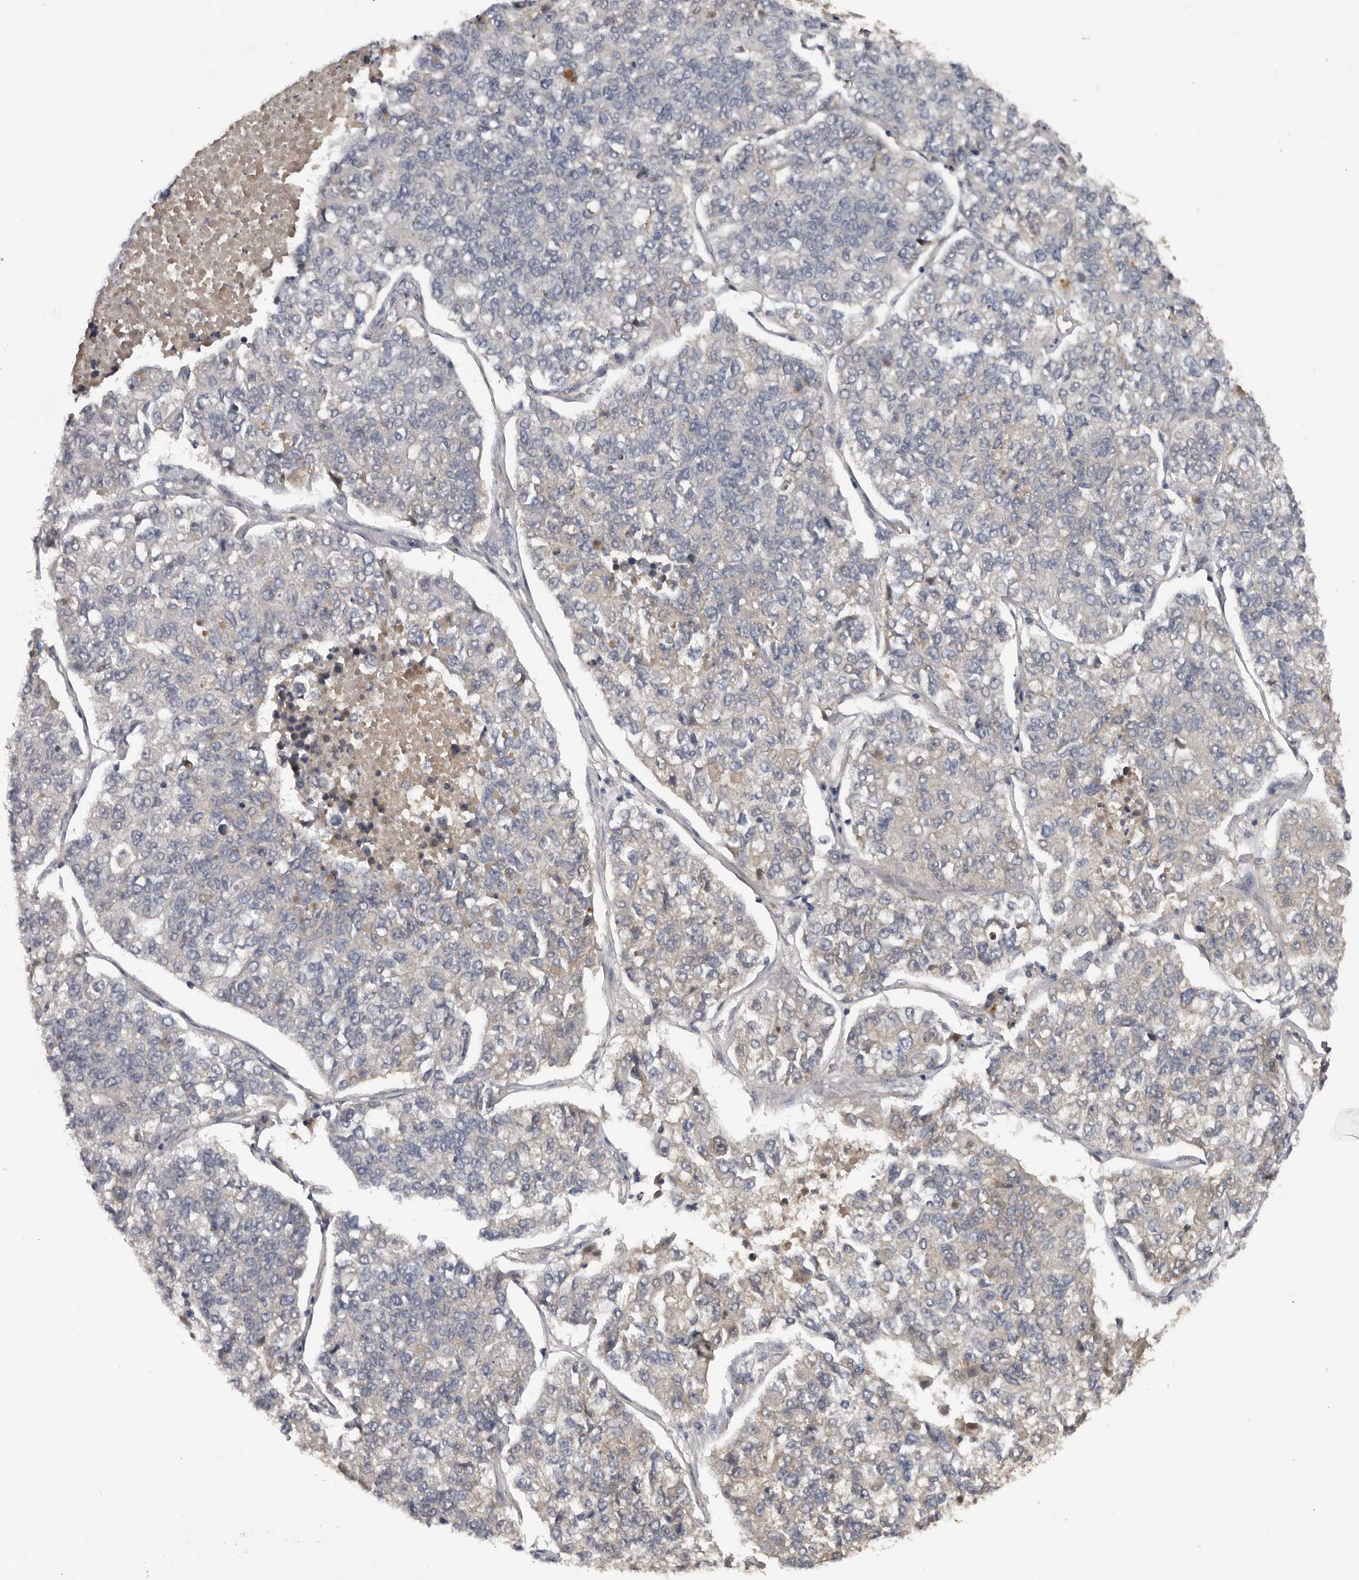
{"staining": {"intensity": "negative", "quantity": "none", "location": "none"}, "tissue": "lung cancer", "cell_type": "Tumor cells", "image_type": "cancer", "snomed": [{"axis": "morphology", "description": "Adenocarcinoma, NOS"}, {"axis": "topography", "description": "Lung"}], "caption": "Tumor cells are negative for protein expression in human lung adenocarcinoma. Brightfield microscopy of IHC stained with DAB (brown) and hematoxylin (blue), captured at high magnification.", "gene": "DNAJB4", "patient": {"sex": "male", "age": 49}}